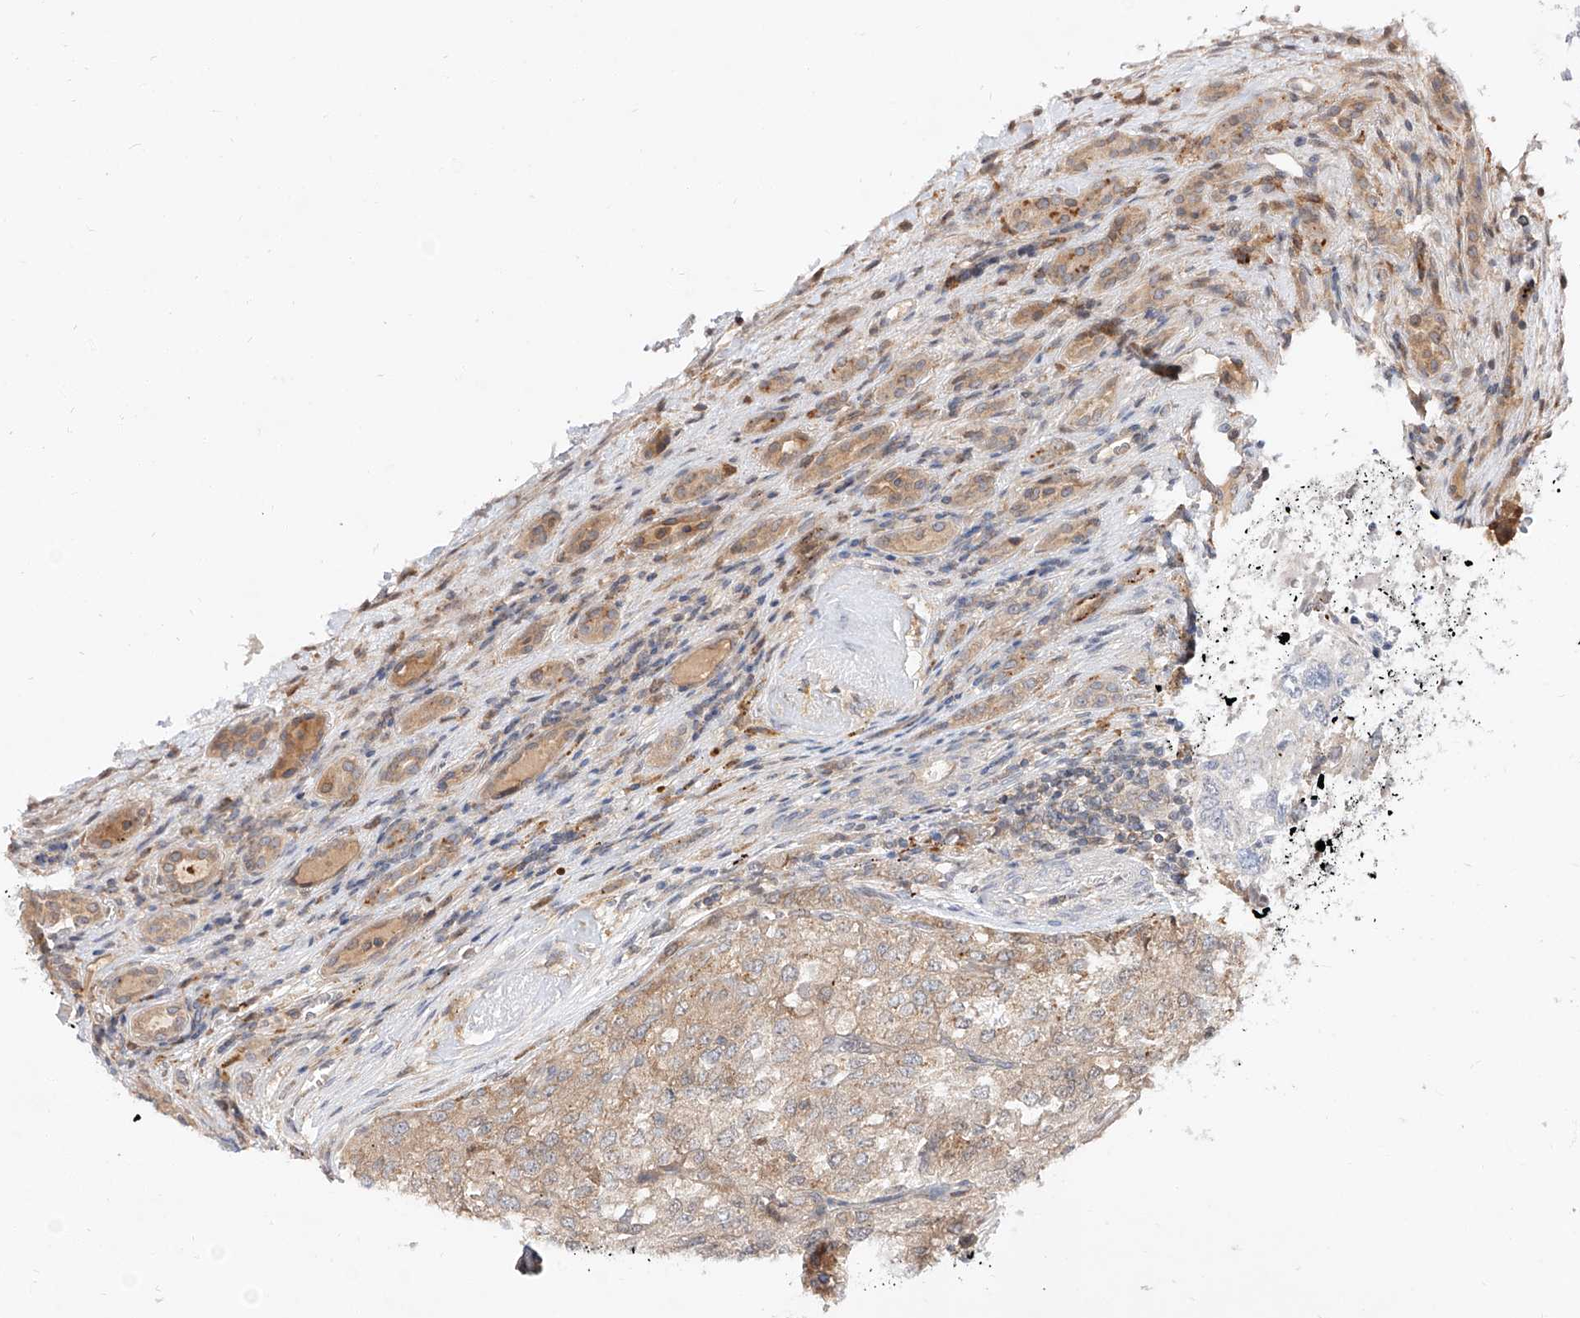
{"staining": {"intensity": "negative", "quantity": "none", "location": "none"}, "tissue": "renal cancer", "cell_type": "Tumor cells", "image_type": "cancer", "snomed": [{"axis": "morphology", "description": "Adenocarcinoma, NOS"}, {"axis": "topography", "description": "Kidney"}], "caption": "This micrograph is of adenocarcinoma (renal) stained with immunohistochemistry (IHC) to label a protein in brown with the nuclei are counter-stained blue. There is no positivity in tumor cells.", "gene": "DIRAS3", "patient": {"sex": "female", "age": 54}}